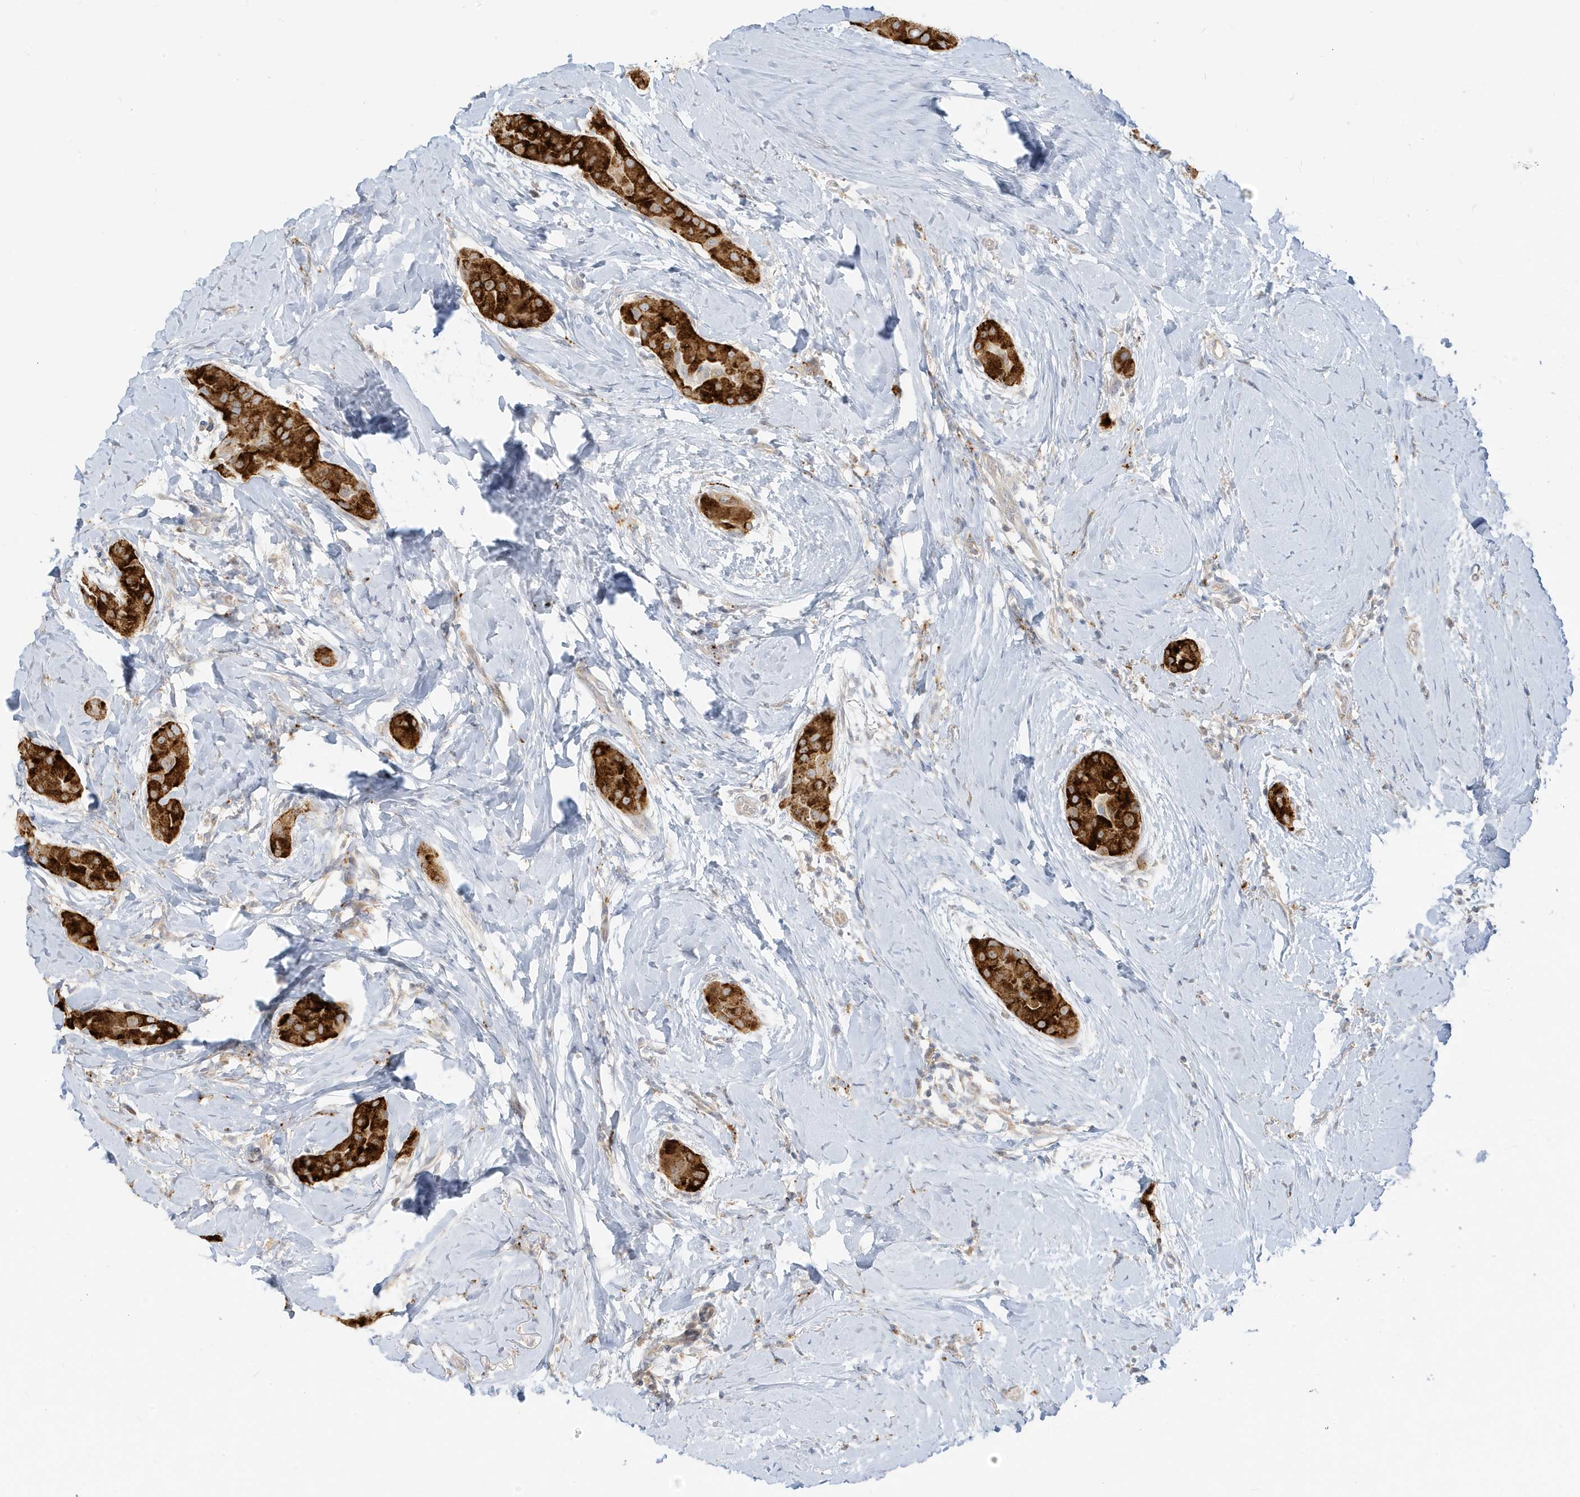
{"staining": {"intensity": "strong", "quantity": ">75%", "location": "cytoplasmic/membranous"}, "tissue": "thyroid cancer", "cell_type": "Tumor cells", "image_type": "cancer", "snomed": [{"axis": "morphology", "description": "Papillary adenocarcinoma, NOS"}, {"axis": "topography", "description": "Thyroid gland"}], "caption": "Immunohistochemical staining of thyroid papillary adenocarcinoma reveals high levels of strong cytoplasmic/membranous protein expression in about >75% of tumor cells. The staining is performed using DAB brown chromogen to label protein expression. The nuclei are counter-stained blue using hematoxylin.", "gene": "MCOLN1", "patient": {"sex": "male", "age": 33}}